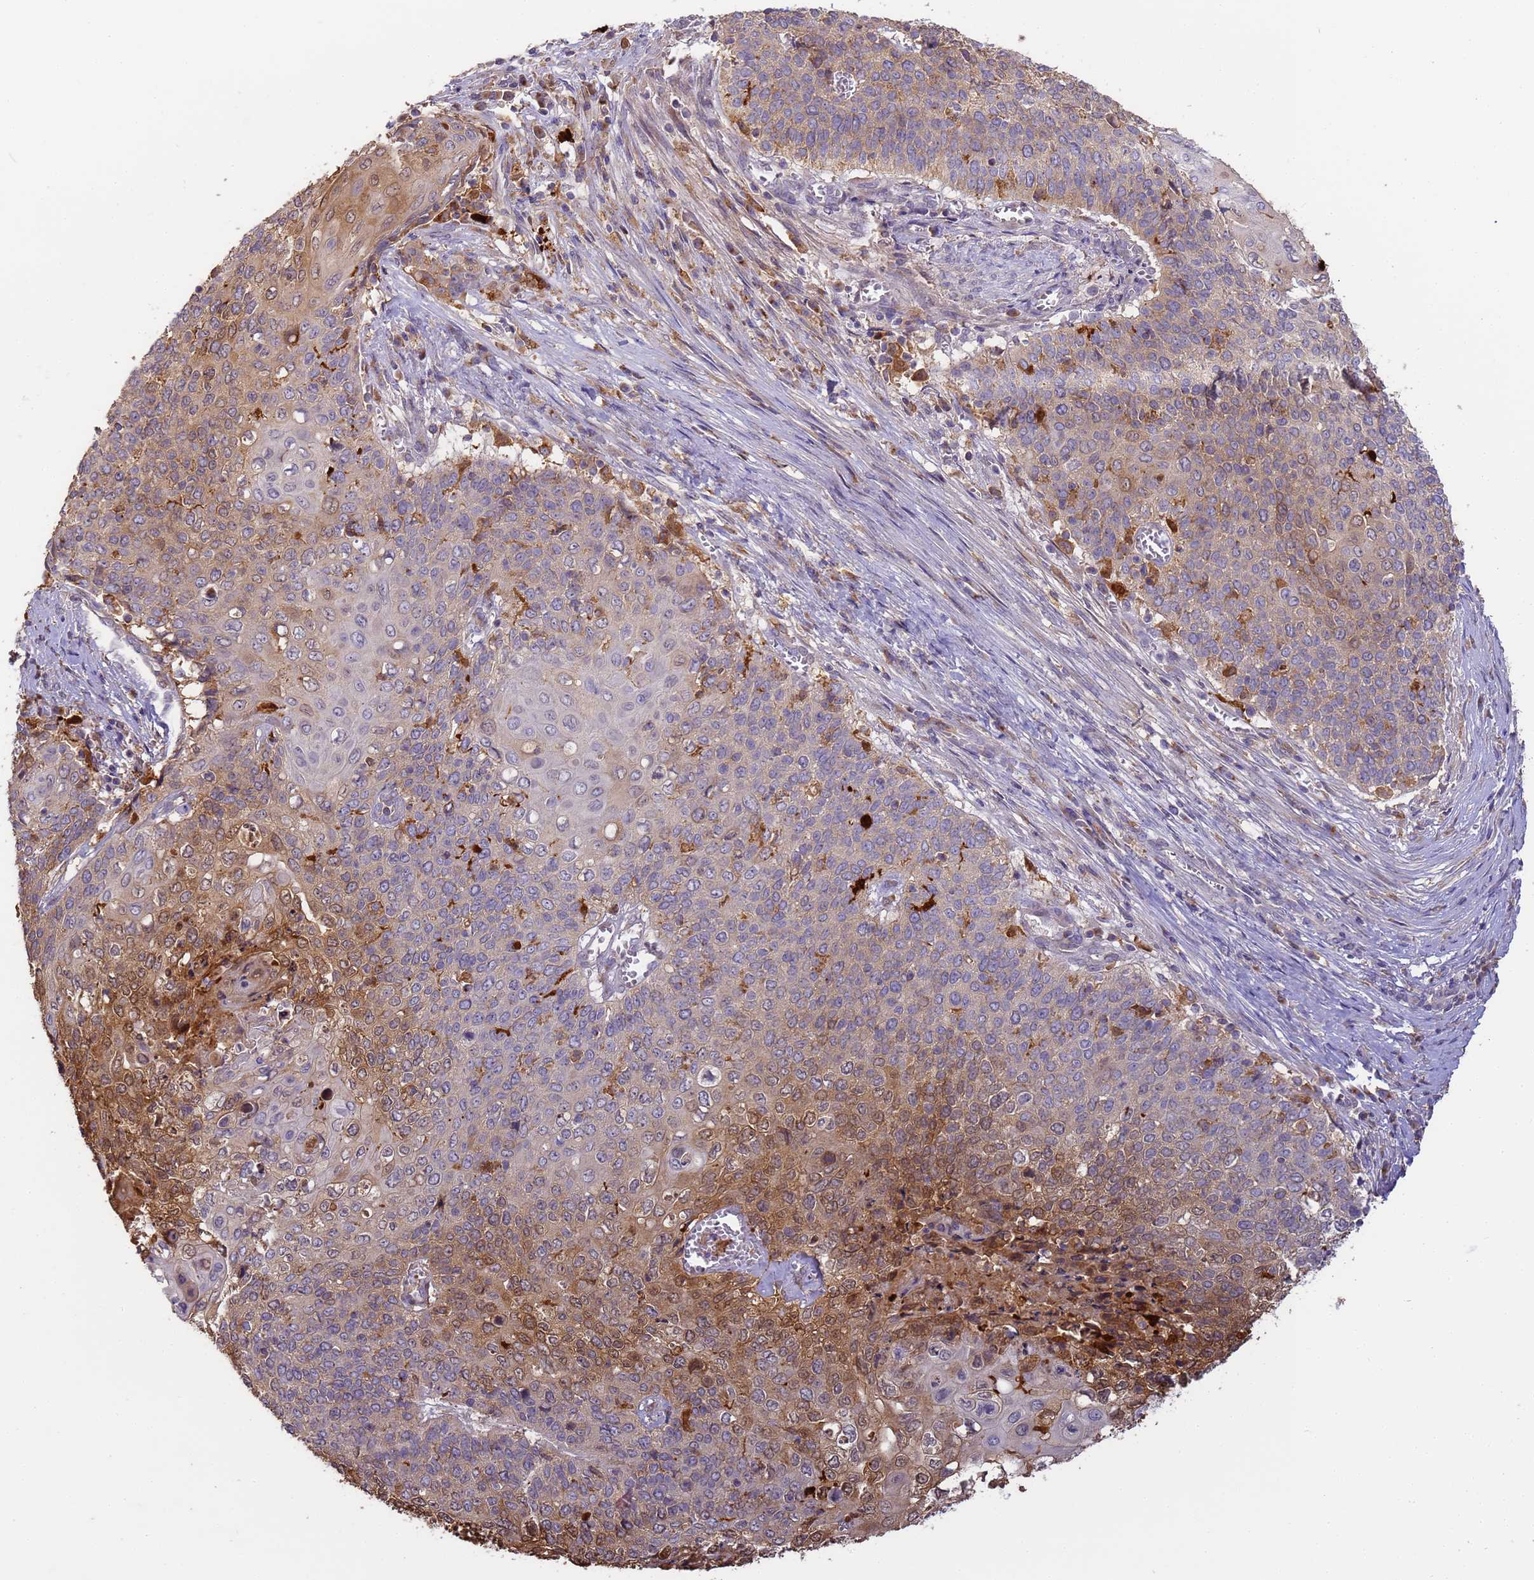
{"staining": {"intensity": "moderate", "quantity": "25%-75%", "location": "cytoplasmic/membranous"}, "tissue": "cervical cancer", "cell_type": "Tumor cells", "image_type": "cancer", "snomed": [{"axis": "morphology", "description": "Squamous cell carcinoma, NOS"}, {"axis": "topography", "description": "Cervix"}], "caption": "Immunohistochemical staining of human cervical cancer (squamous cell carcinoma) demonstrates medium levels of moderate cytoplasmic/membranous protein positivity in about 25%-75% of tumor cells. The staining was performed using DAB to visualize the protein expression in brown, while the nuclei were stained in blue with hematoxylin (Magnification: 20x).", "gene": "M6PR", "patient": {"sex": "female", "age": 39}}